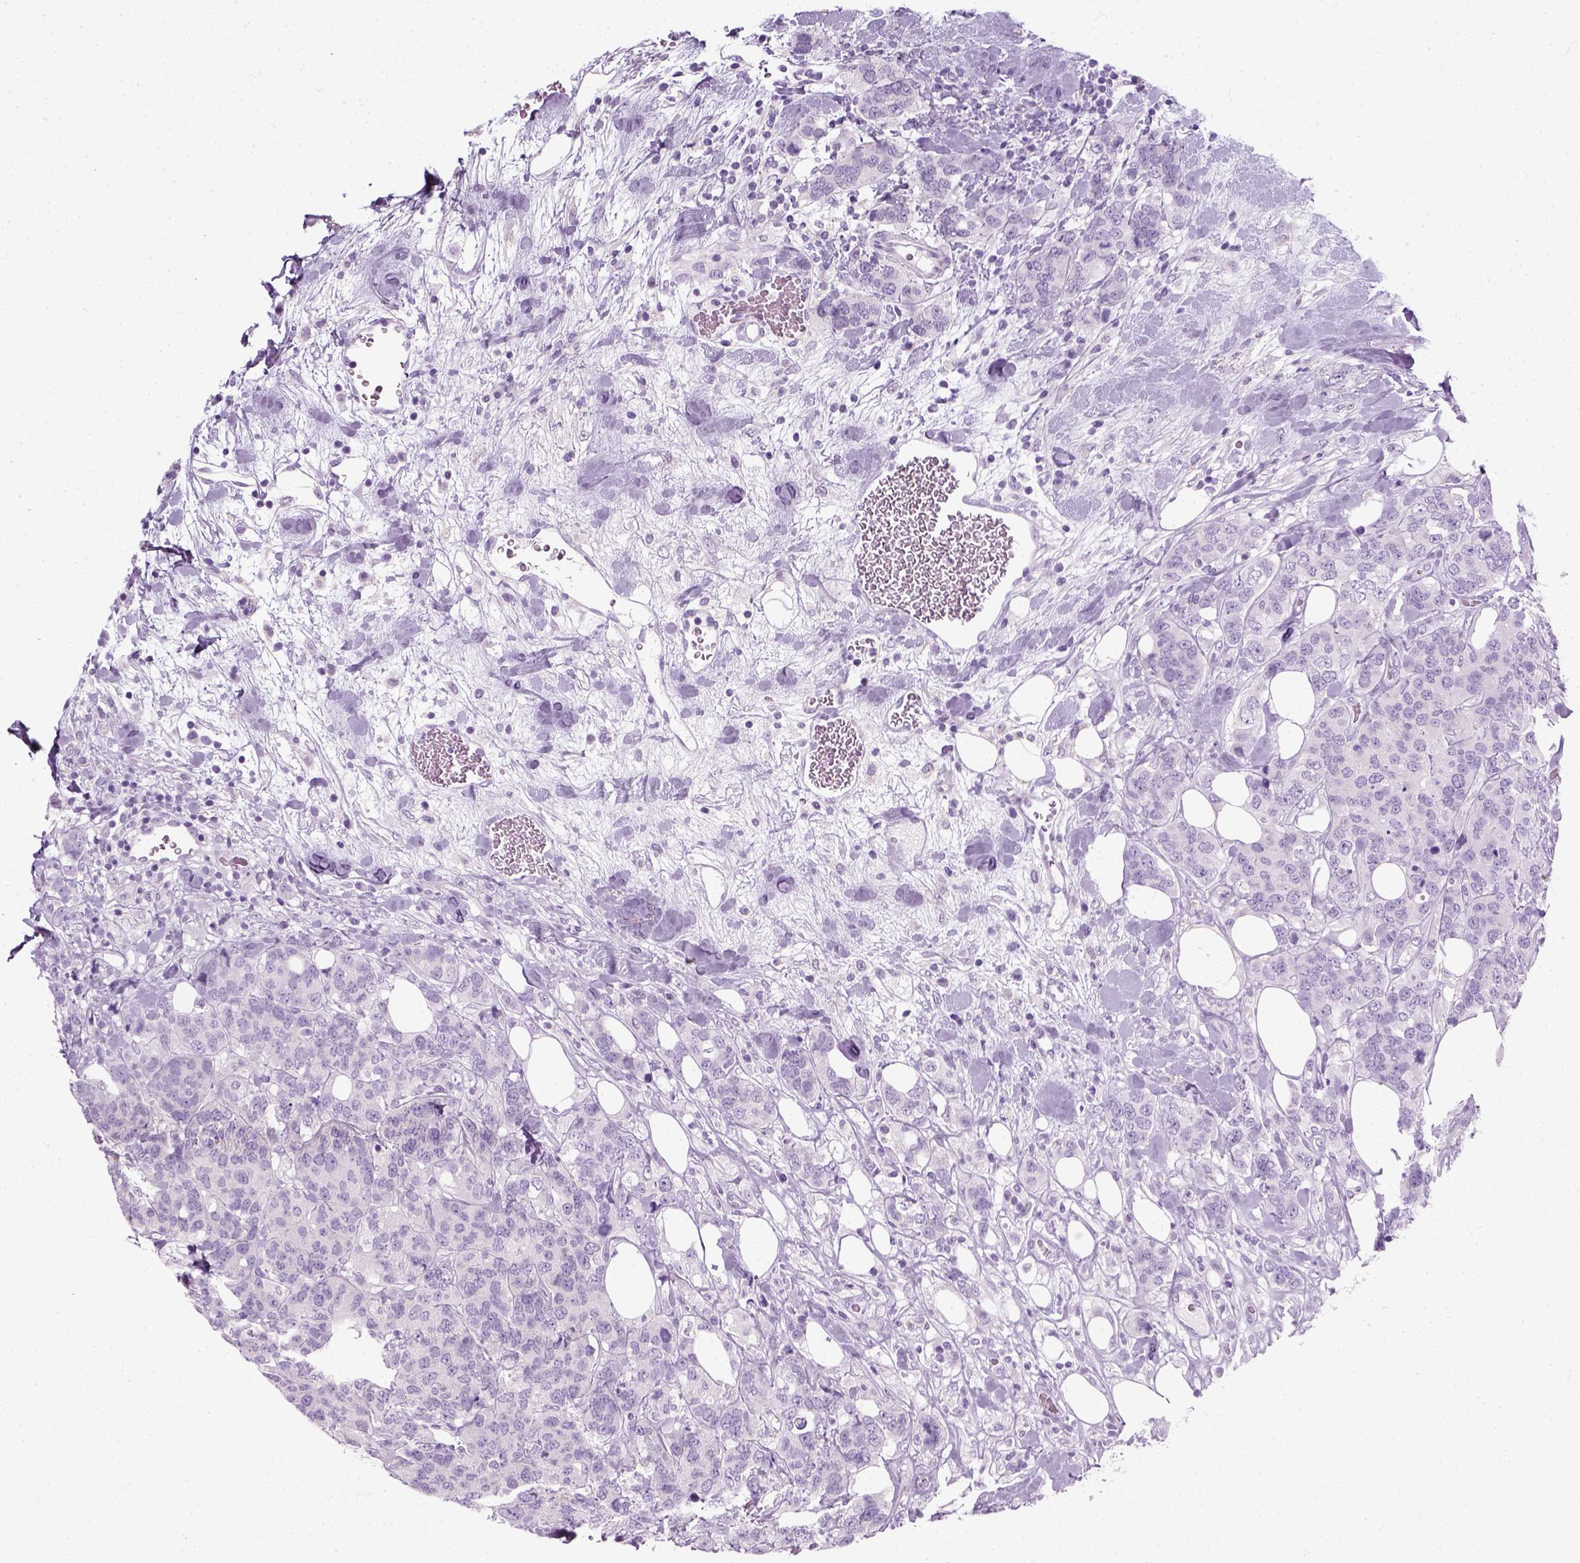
{"staining": {"intensity": "negative", "quantity": "none", "location": "none"}, "tissue": "breast cancer", "cell_type": "Tumor cells", "image_type": "cancer", "snomed": [{"axis": "morphology", "description": "Lobular carcinoma"}, {"axis": "topography", "description": "Breast"}], "caption": "Breast cancer (lobular carcinoma) stained for a protein using IHC shows no expression tumor cells.", "gene": "SLC12A5", "patient": {"sex": "female", "age": 59}}